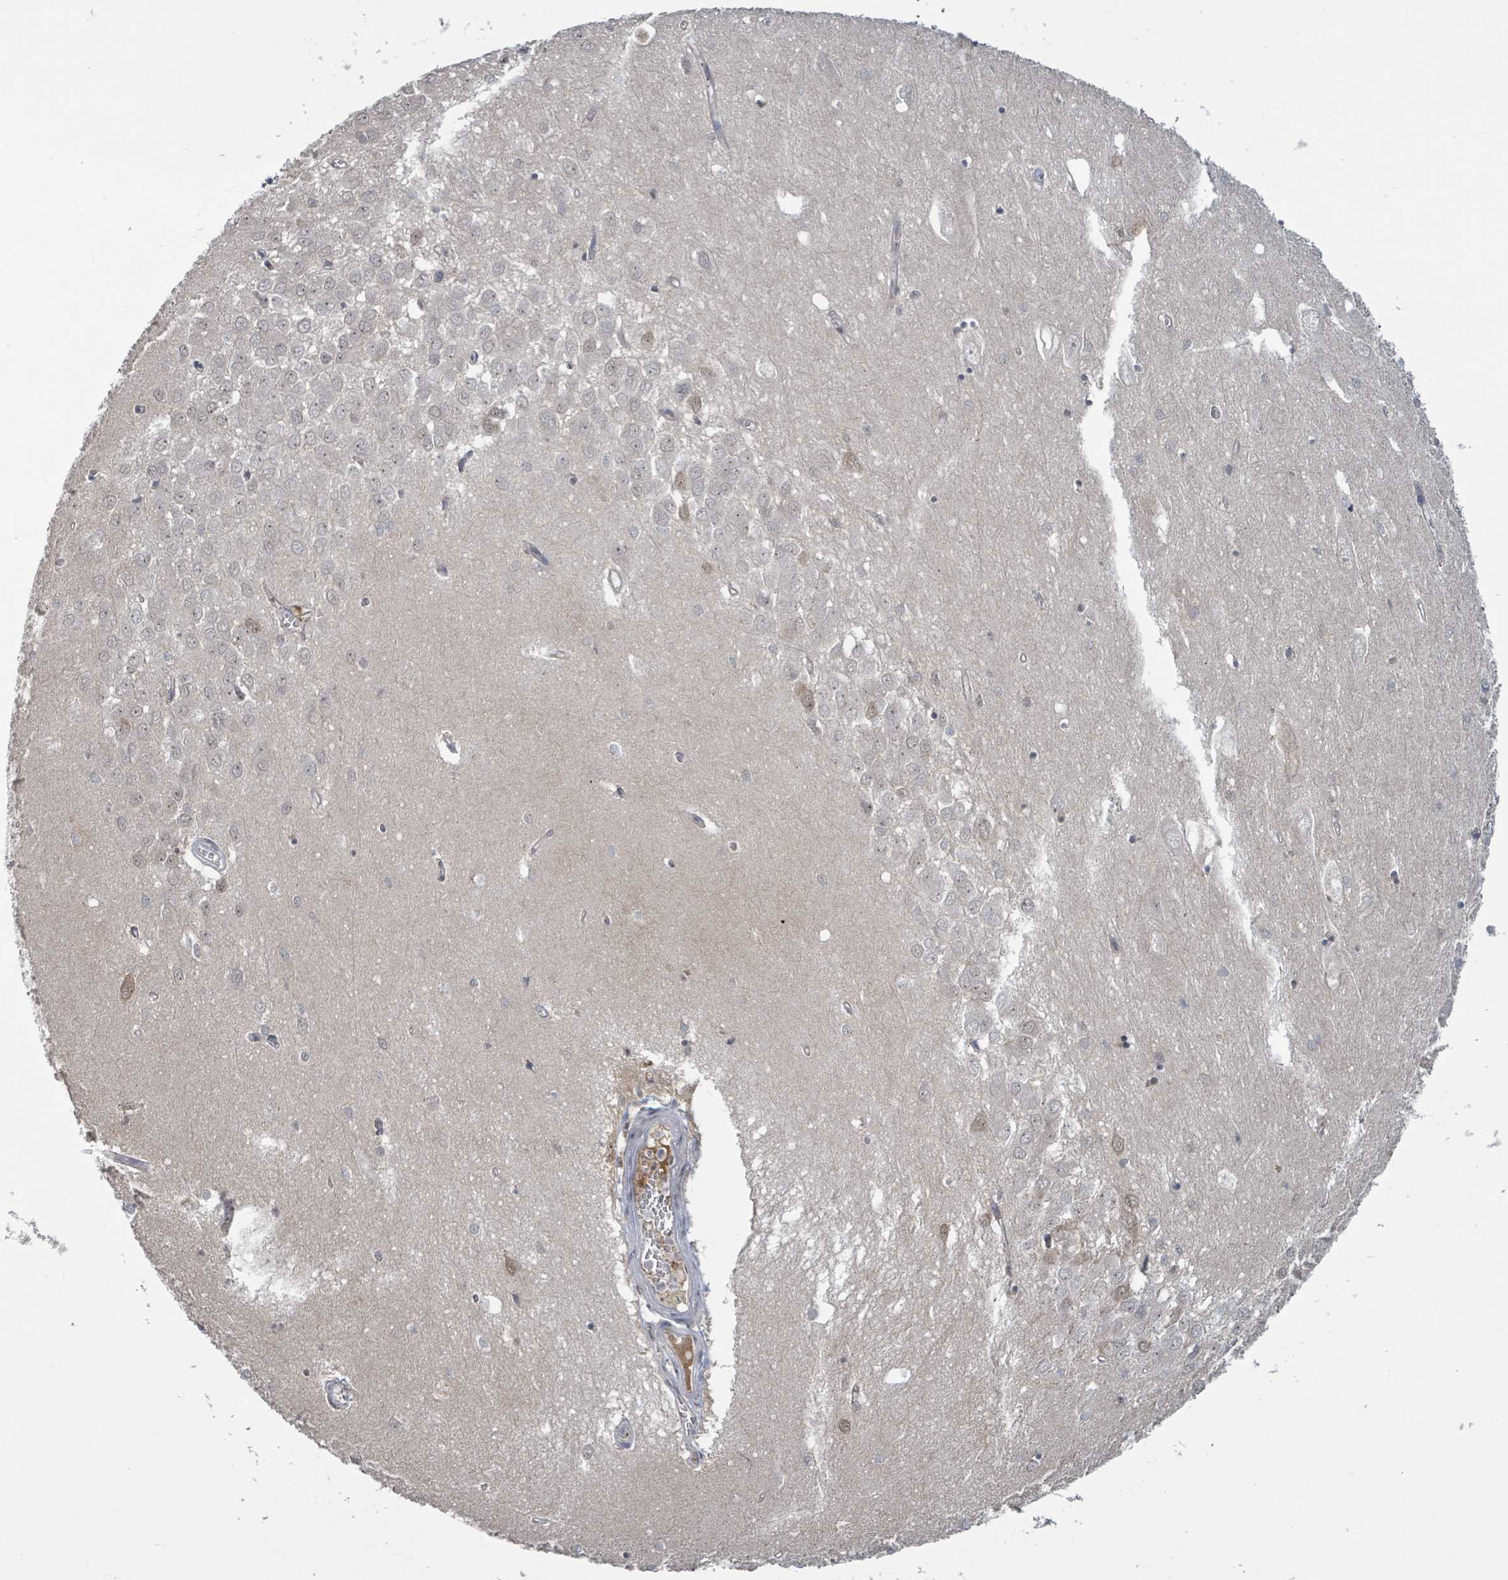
{"staining": {"intensity": "negative", "quantity": "none", "location": "none"}, "tissue": "hippocampus", "cell_type": "Glial cells", "image_type": "normal", "snomed": [{"axis": "morphology", "description": "Normal tissue, NOS"}, {"axis": "topography", "description": "Hippocampus"}], "caption": "The IHC photomicrograph has no significant staining in glial cells of hippocampus.", "gene": "ZBTB14", "patient": {"sex": "female", "age": 64}}